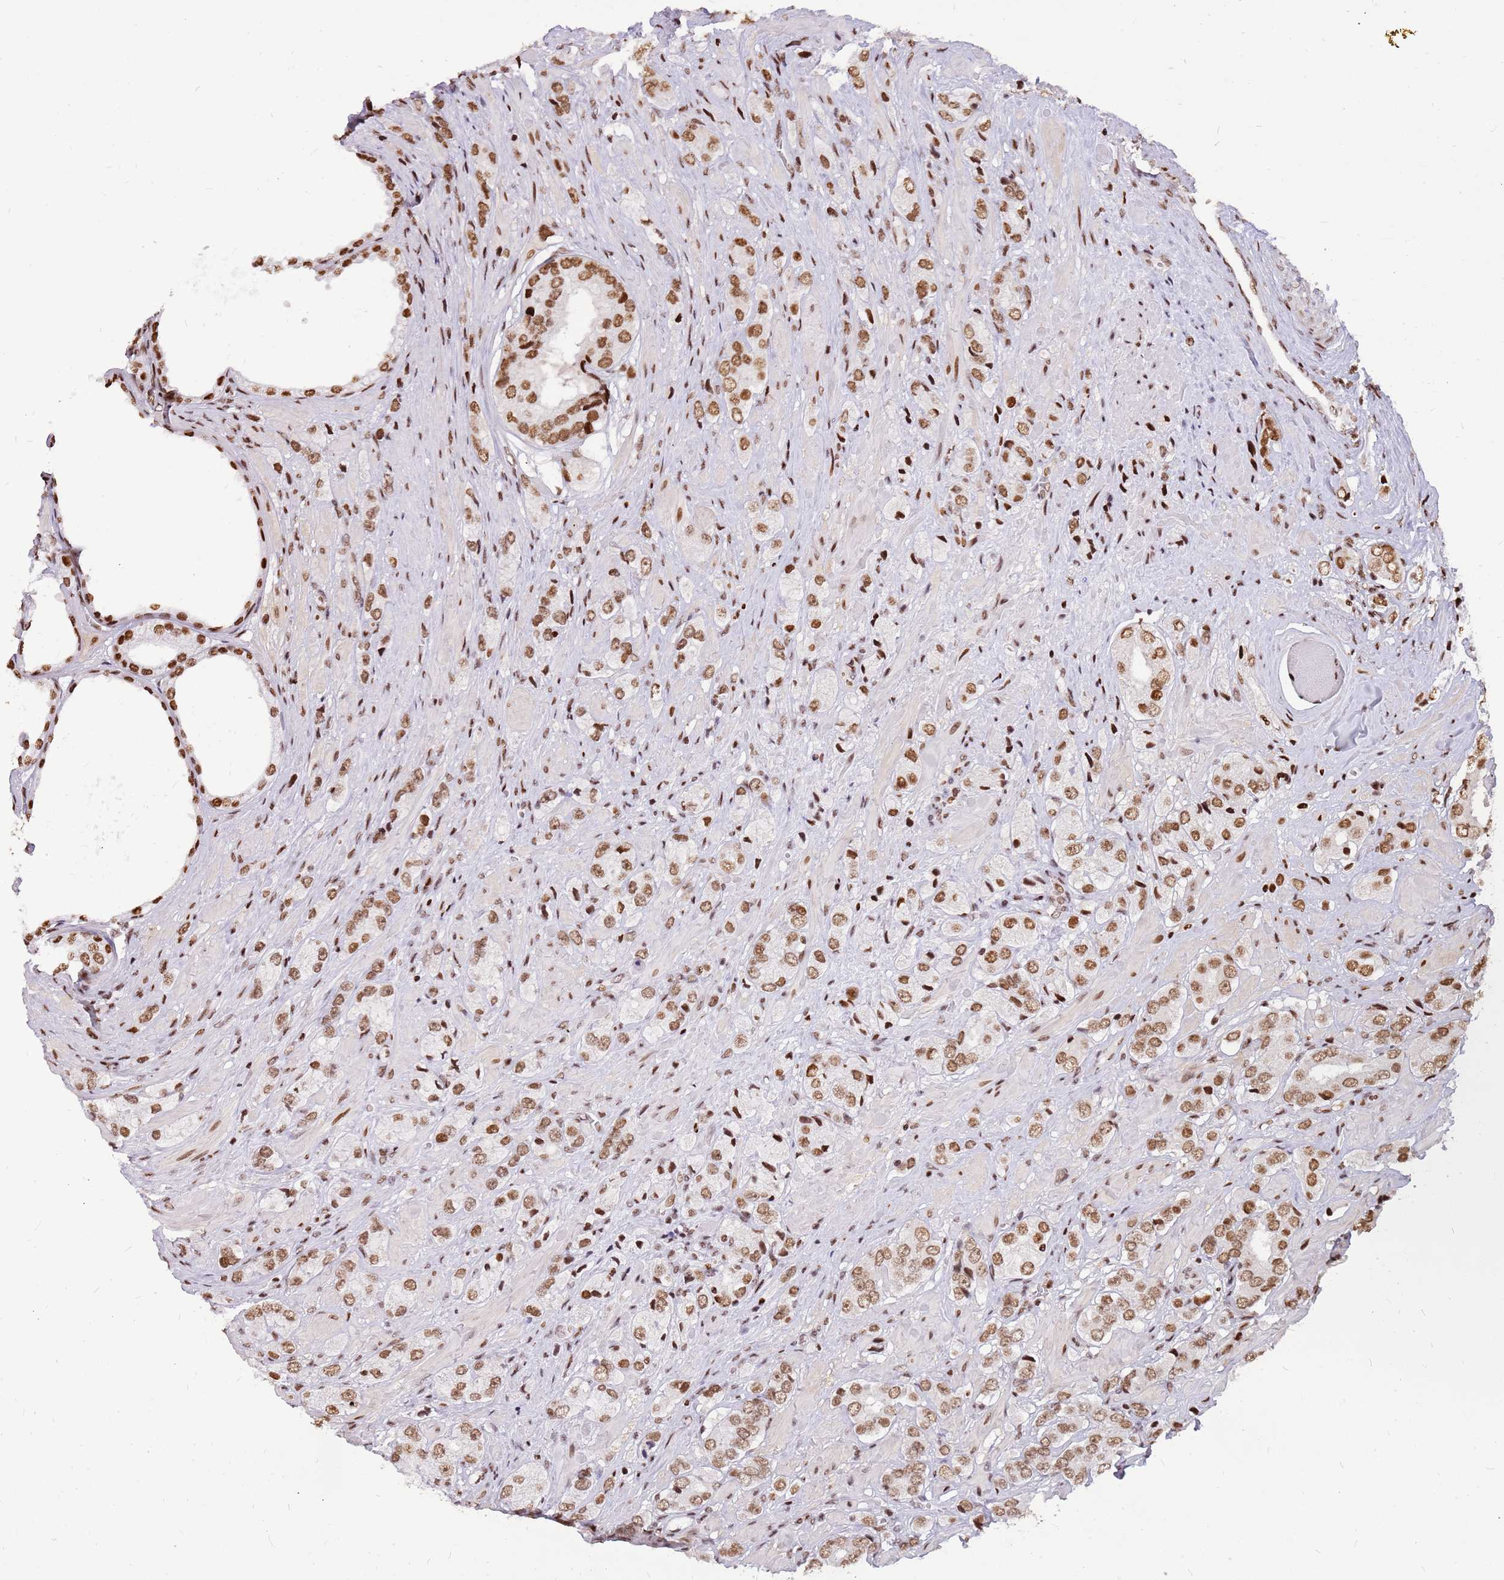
{"staining": {"intensity": "moderate", "quantity": ">75%", "location": "nuclear"}, "tissue": "prostate cancer", "cell_type": "Tumor cells", "image_type": "cancer", "snomed": [{"axis": "morphology", "description": "Adenocarcinoma, High grade"}, {"axis": "topography", "description": "Prostate and seminal vesicle, NOS"}], "caption": "Human prostate cancer (high-grade adenocarcinoma) stained with a protein marker demonstrates moderate staining in tumor cells.", "gene": "WASHC4", "patient": {"sex": "male", "age": 64}}